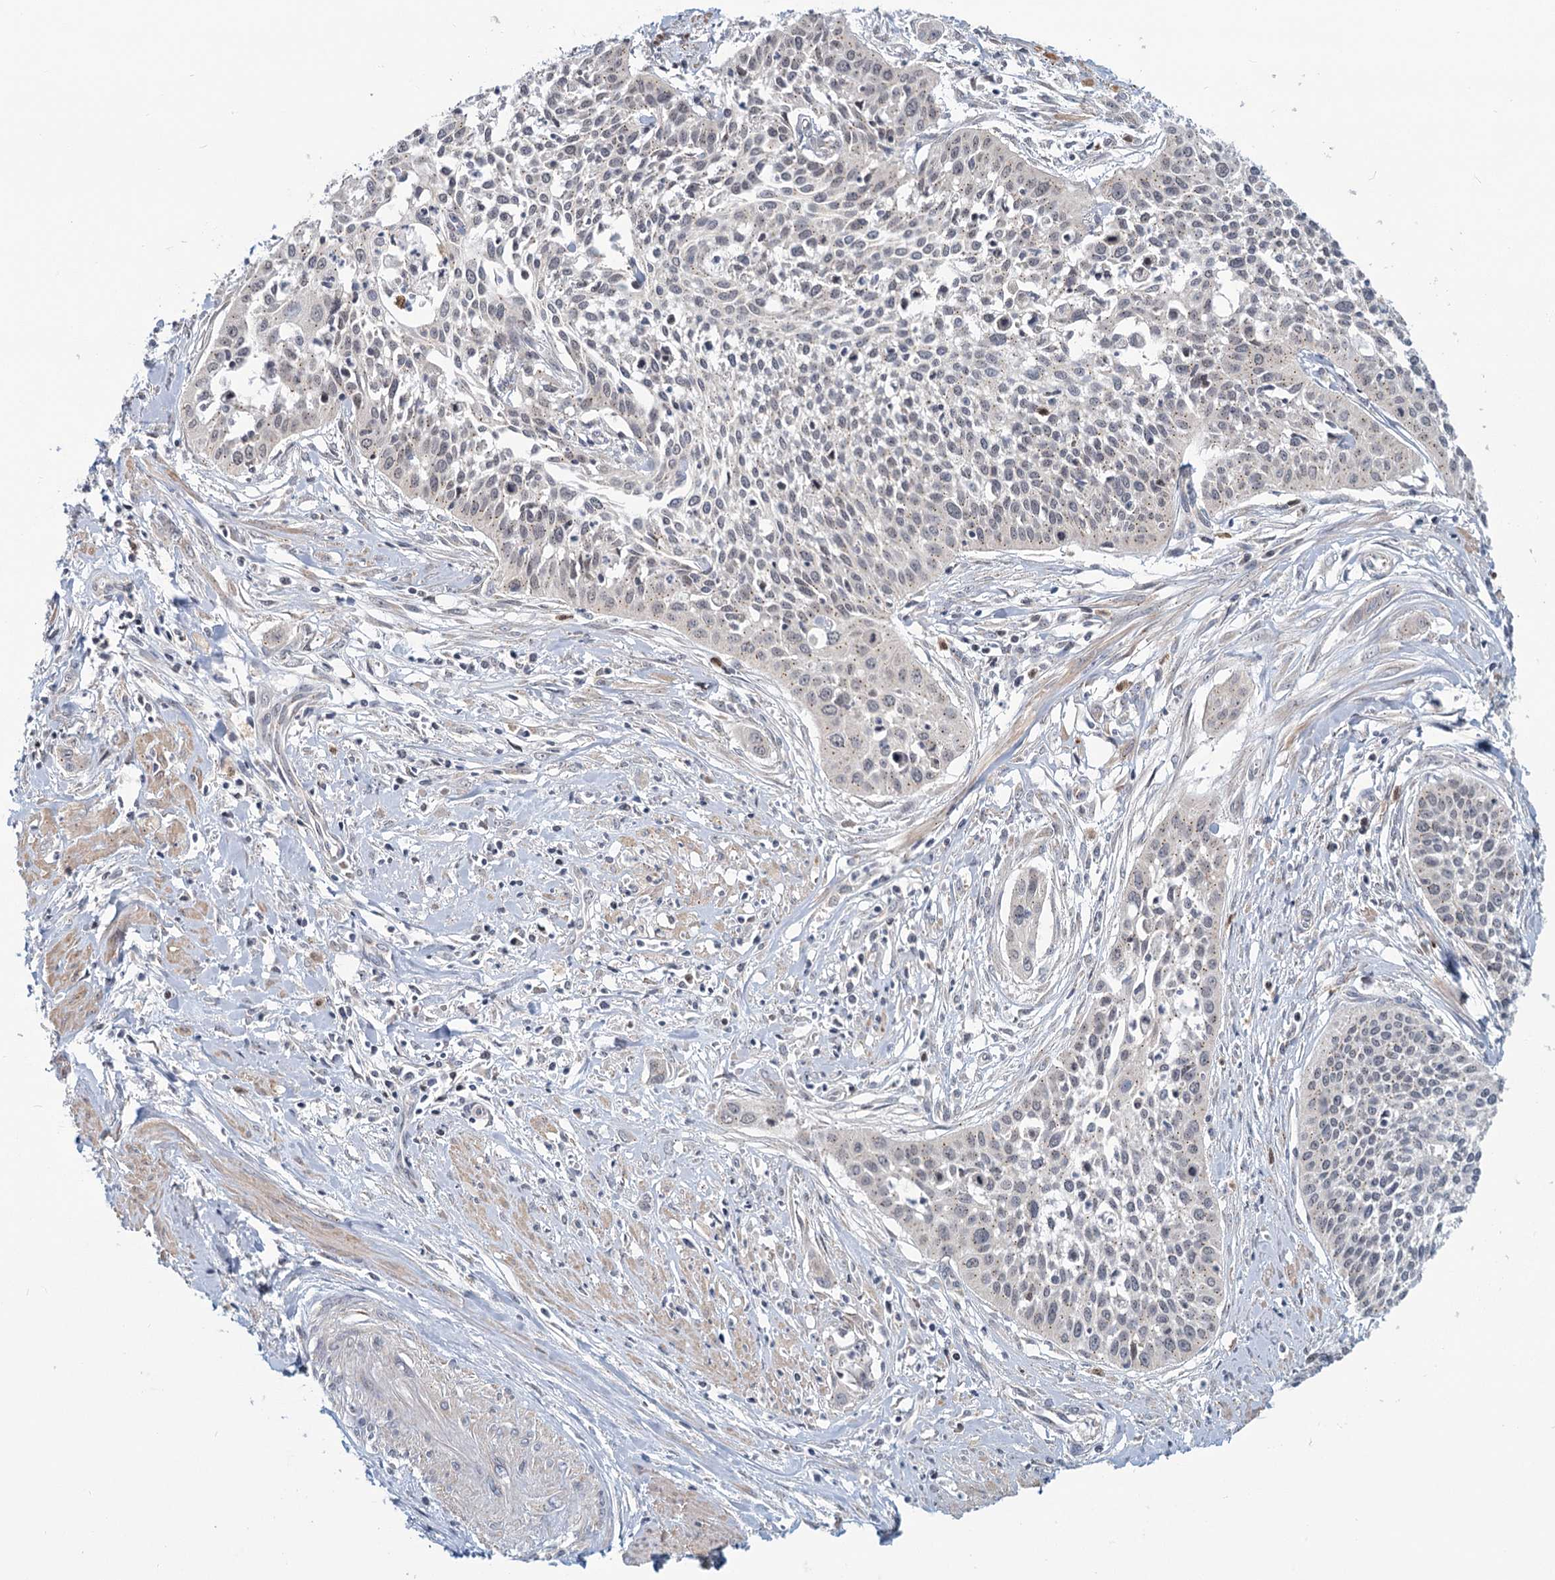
{"staining": {"intensity": "negative", "quantity": "none", "location": "none"}, "tissue": "cervical cancer", "cell_type": "Tumor cells", "image_type": "cancer", "snomed": [{"axis": "morphology", "description": "Squamous cell carcinoma, NOS"}, {"axis": "topography", "description": "Cervix"}], "caption": "Micrograph shows no protein expression in tumor cells of cervical cancer (squamous cell carcinoma) tissue.", "gene": "STAP1", "patient": {"sex": "female", "age": 34}}